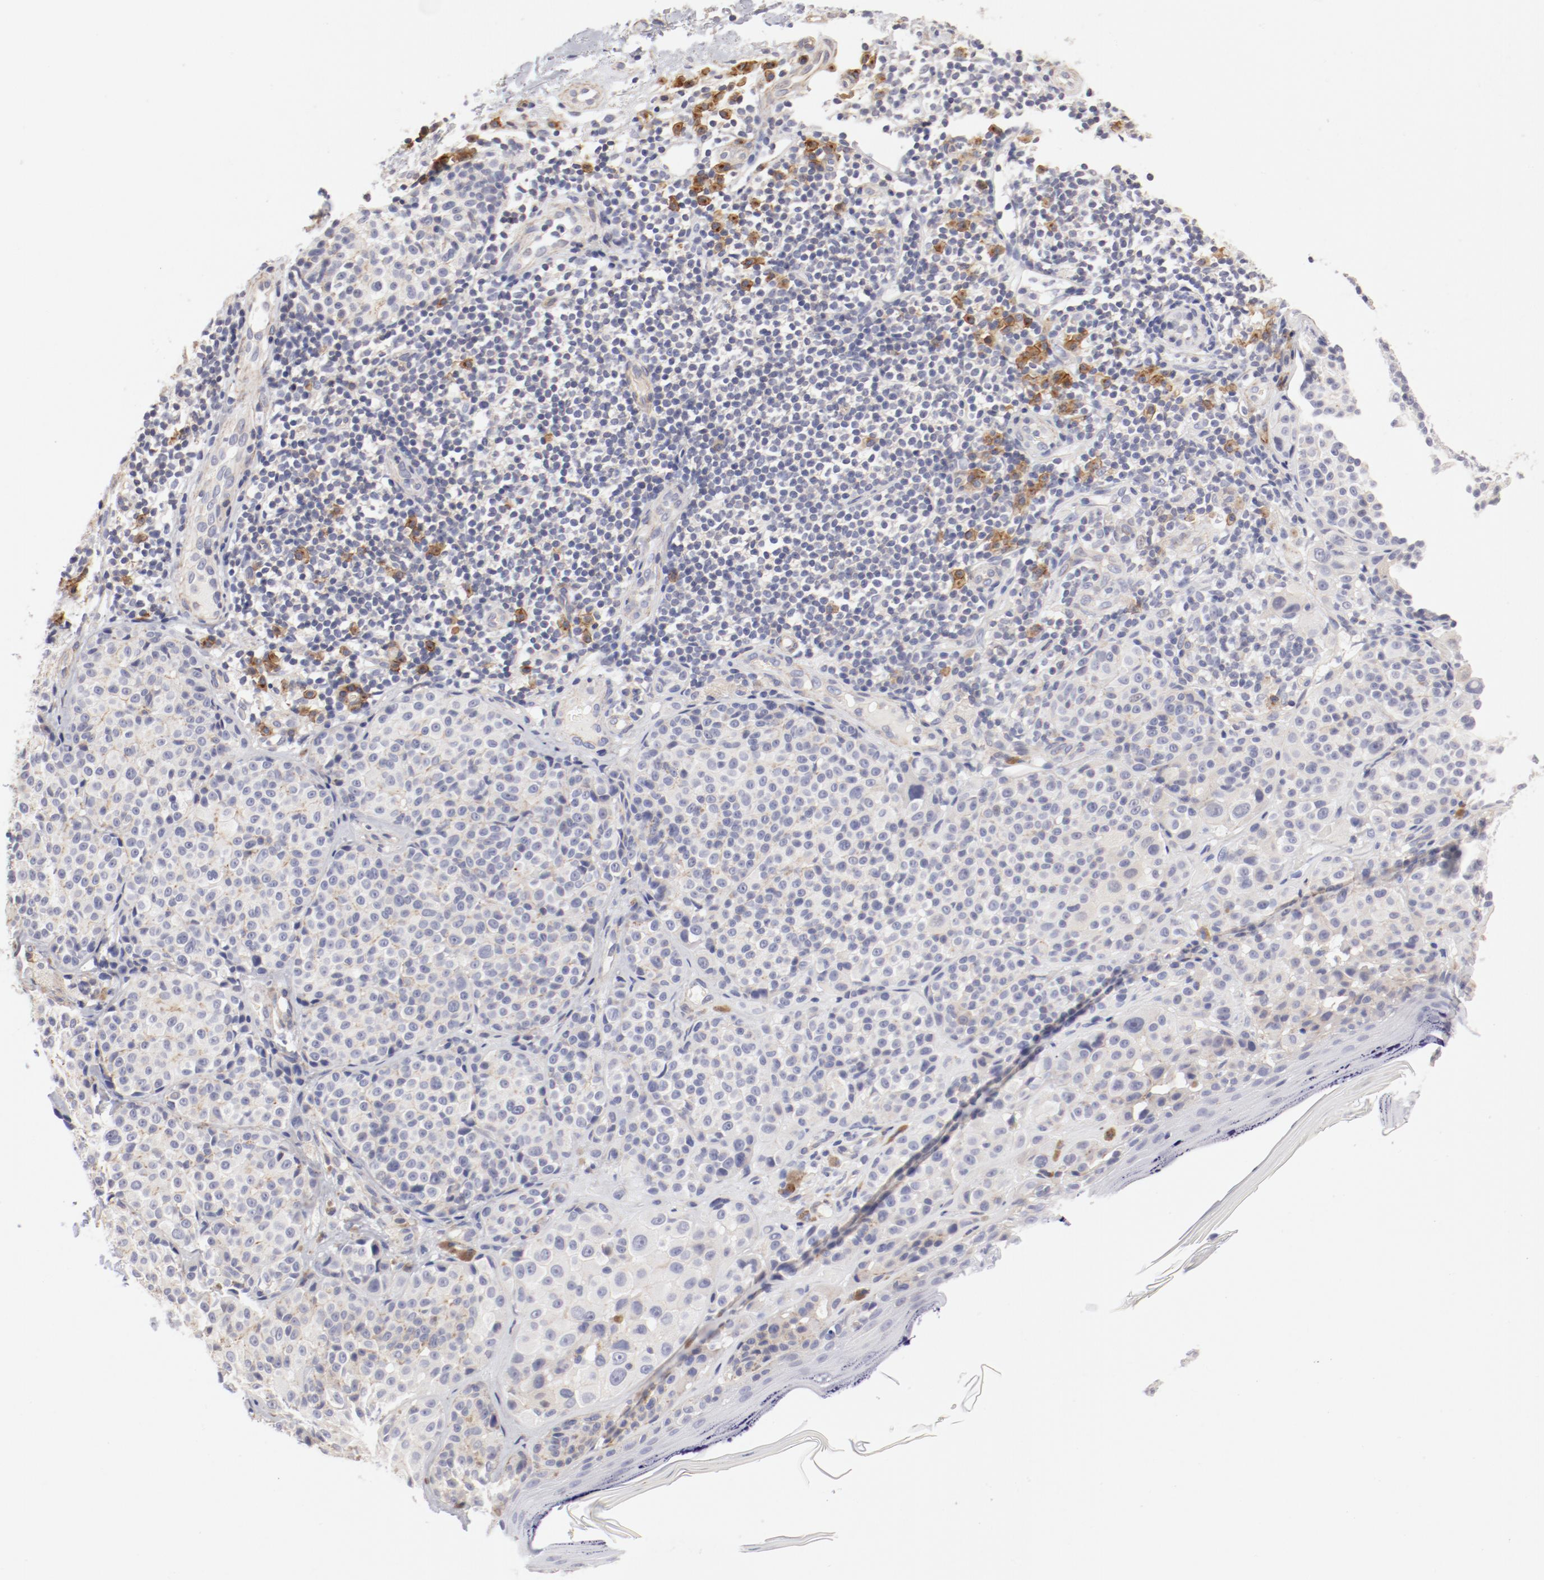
{"staining": {"intensity": "weak", "quantity": "<25%", "location": "cytoplasmic/membranous"}, "tissue": "melanoma", "cell_type": "Tumor cells", "image_type": "cancer", "snomed": [{"axis": "morphology", "description": "Malignant melanoma, NOS"}, {"axis": "topography", "description": "Skin"}], "caption": "High power microscopy photomicrograph of an immunohistochemistry histopathology image of malignant melanoma, revealing no significant expression in tumor cells.", "gene": "LAX1", "patient": {"sex": "female", "age": 75}}